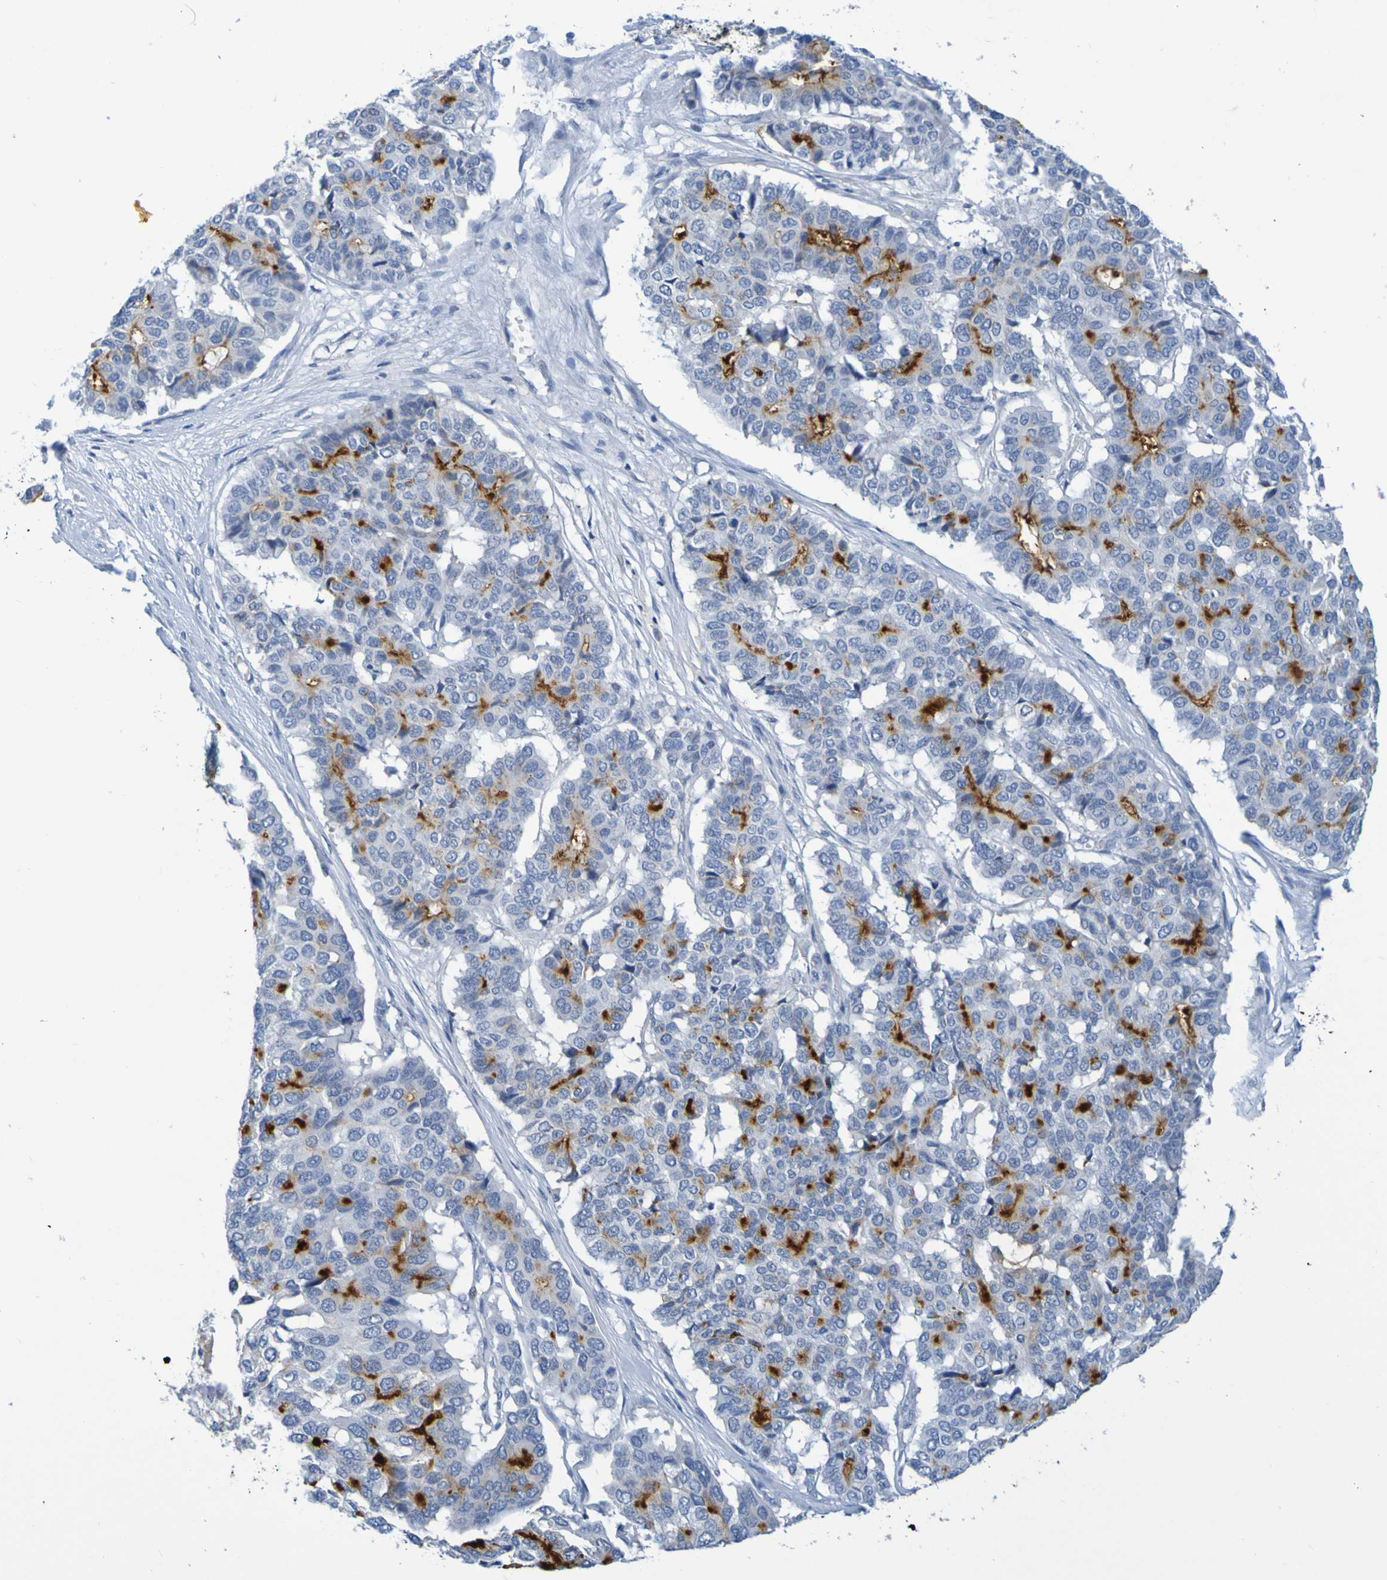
{"staining": {"intensity": "moderate", "quantity": "25%-75%", "location": "cytoplasmic/membranous"}, "tissue": "pancreatic cancer", "cell_type": "Tumor cells", "image_type": "cancer", "snomed": [{"axis": "morphology", "description": "Adenocarcinoma, NOS"}, {"axis": "topography", "description": "Pancreas"}], "caption": "The histopathology image exhibits staining of pancreatic cancer (adenocarcinoma), revealing moderate cytoplasmic/membranous protein staining (brown color) within tumor cells.", "gene": "IL10", "patient": {"sex": "male", "age": 50}}